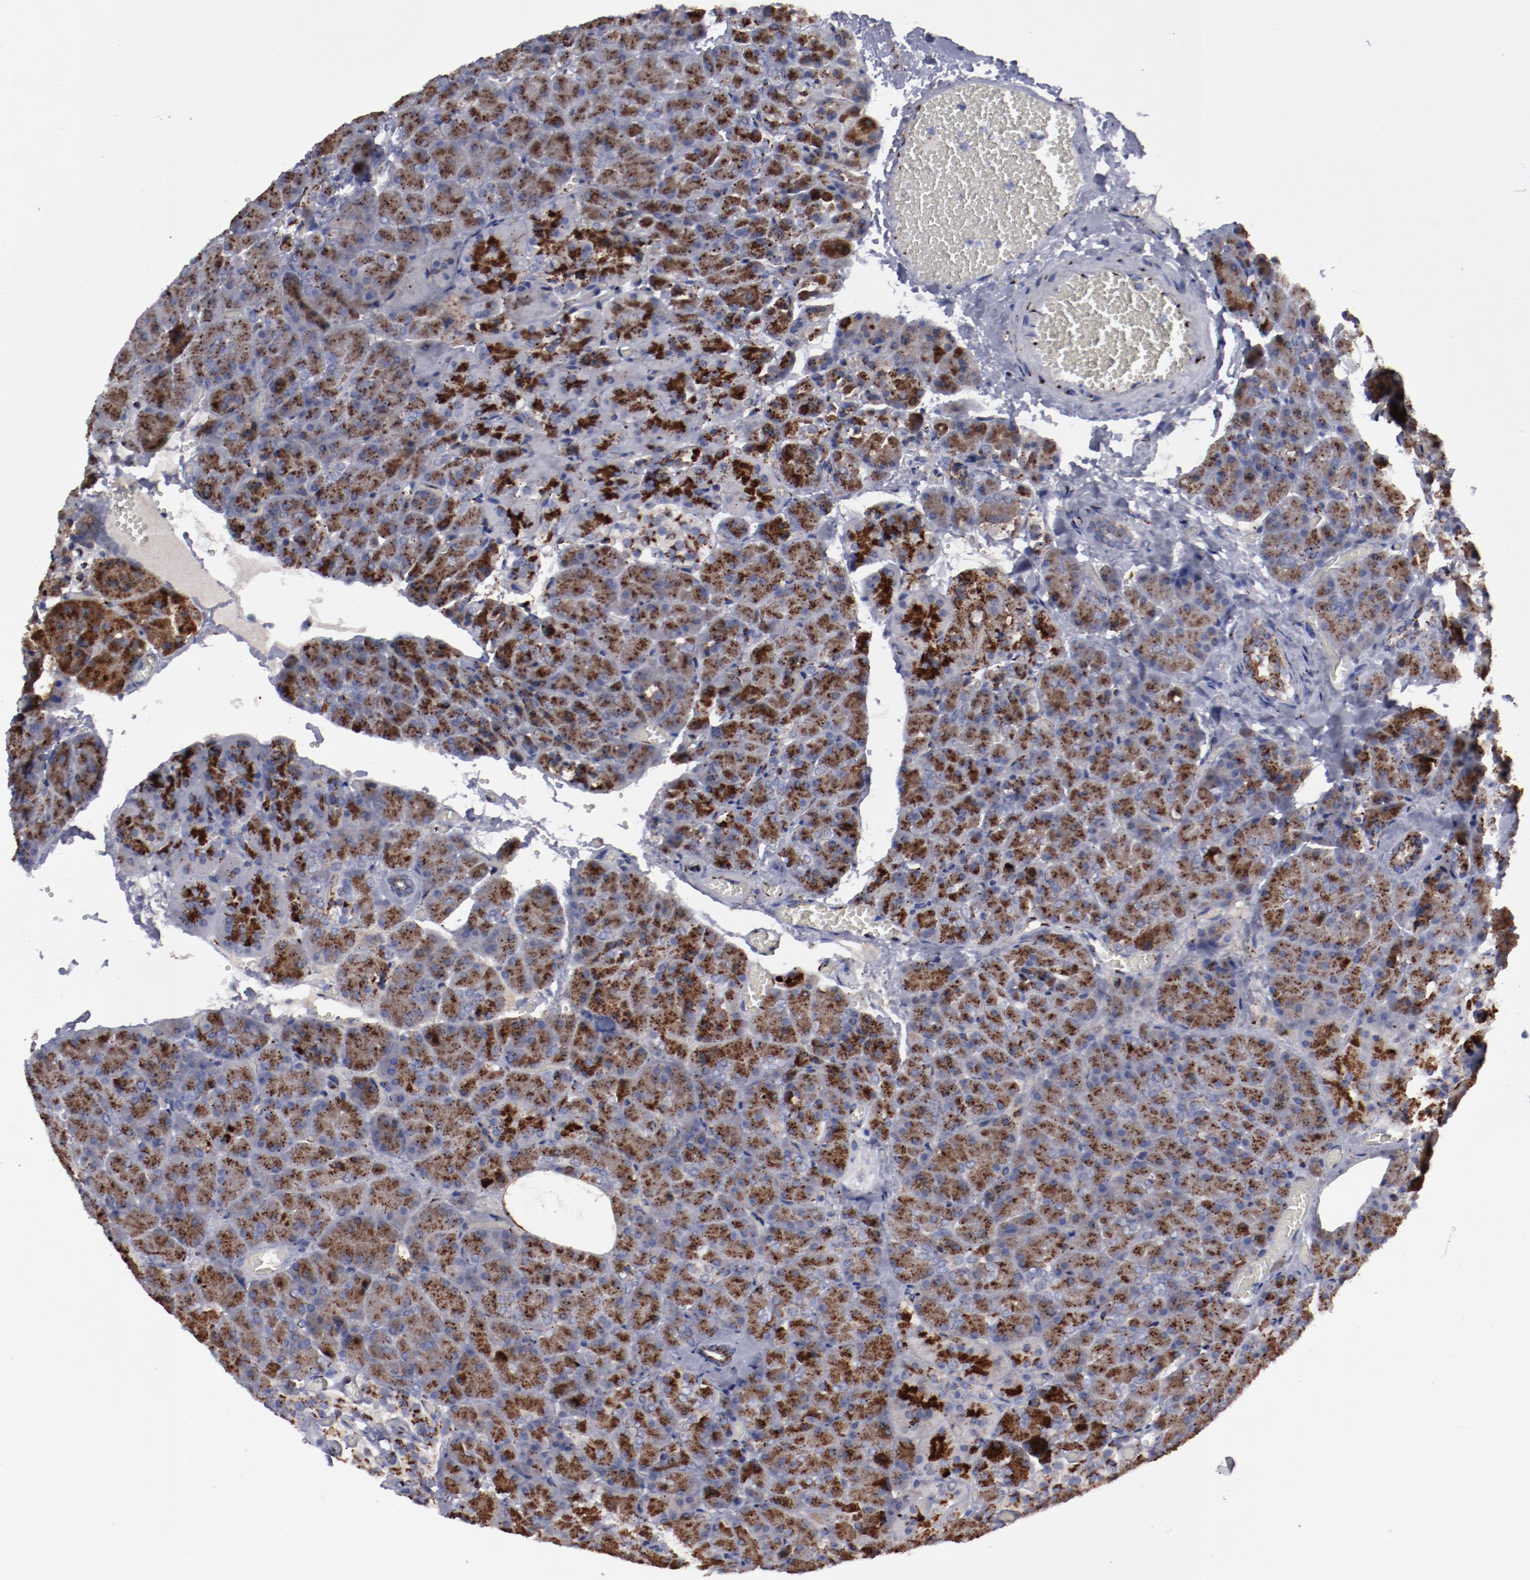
{"staining": {"intensity": "strong", "quantity": ">75%", "location": "cytoplasmic/membranous"}, "tissue": "carcinoid", "cell_type": "Tumor cells", "image_type": "cancer", "snomed": [{"axis": "morphology", "description": "Normal tissue, NOS"}, {"axis": "morphology", "description": "Carcinoid, malignant, NOS"}, {"axis": "topography", "description": "Pancreas"}], "caption": "Protein expression by immunohistochemistry (IHC) exhibits strong cytoplasmic/membranous staining in approximately >75% of tumor cells in carcinoid. (Stains: DAB in brown, nuclei in blue, Microscopy: brightfield microscopy at high magnification).", "gene": "GOLIM4", "patient": {"sex": "female", "age": 35}}